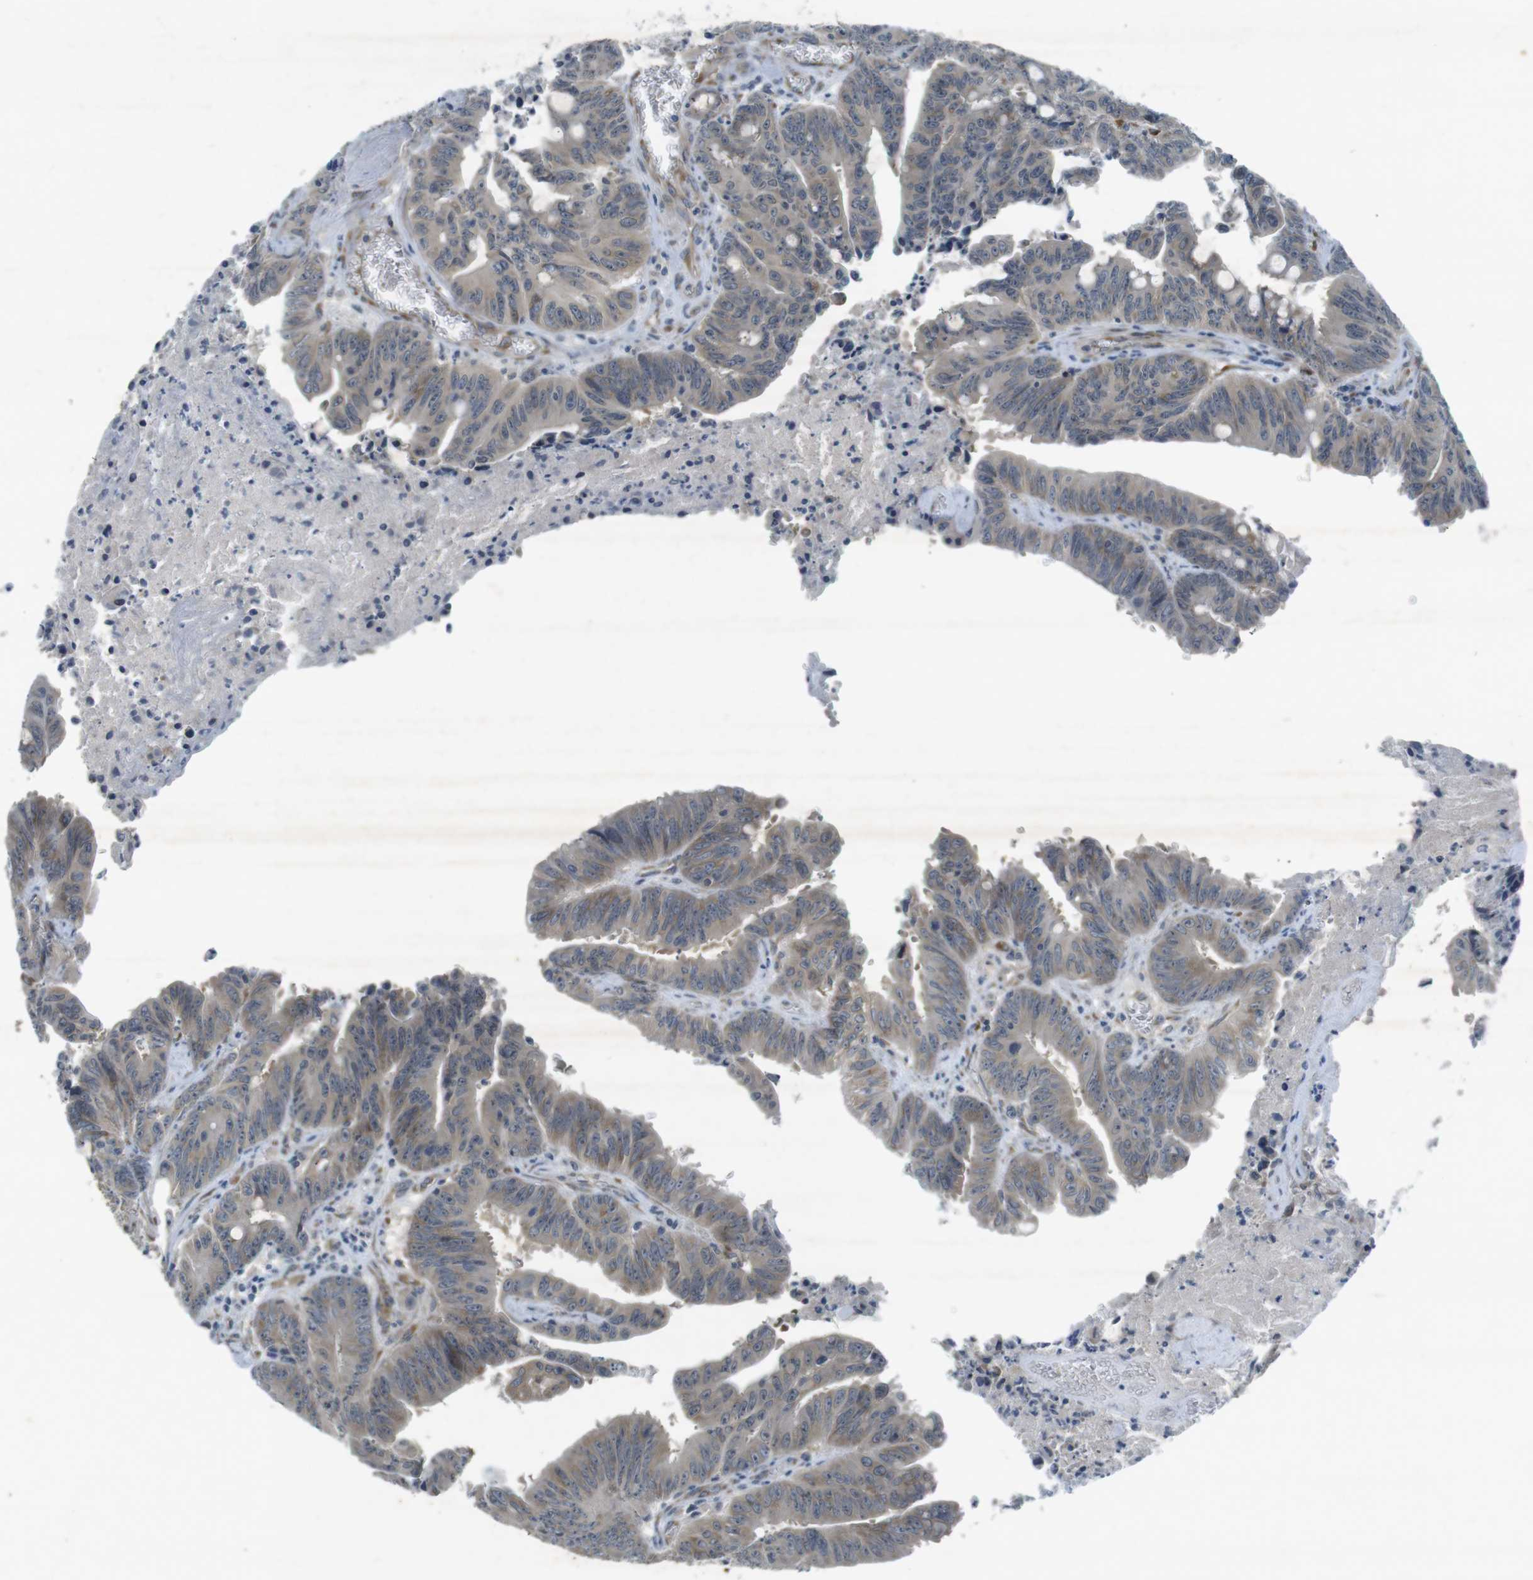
{"staining": {"intensity": "weak", "quantity": "<25%", "location": "cytoplasmic/membranous"}, "tissue": "colorectal cancer", "cell_type": "Tumor cells", "image_type": "cancer", "snomed": [{"axis": "morphology", "description": "Adenocarcinoma, NOS"}, {"axis": "topography", "description": "Colon"}], "caption": "High power microscopy photomicrograph of an IHC histopathology image of colorectal cancer, revealing no significant positivity in tumor cells.", "gene": "FLCN", "patient": {"sex": "male", "age": 45}}